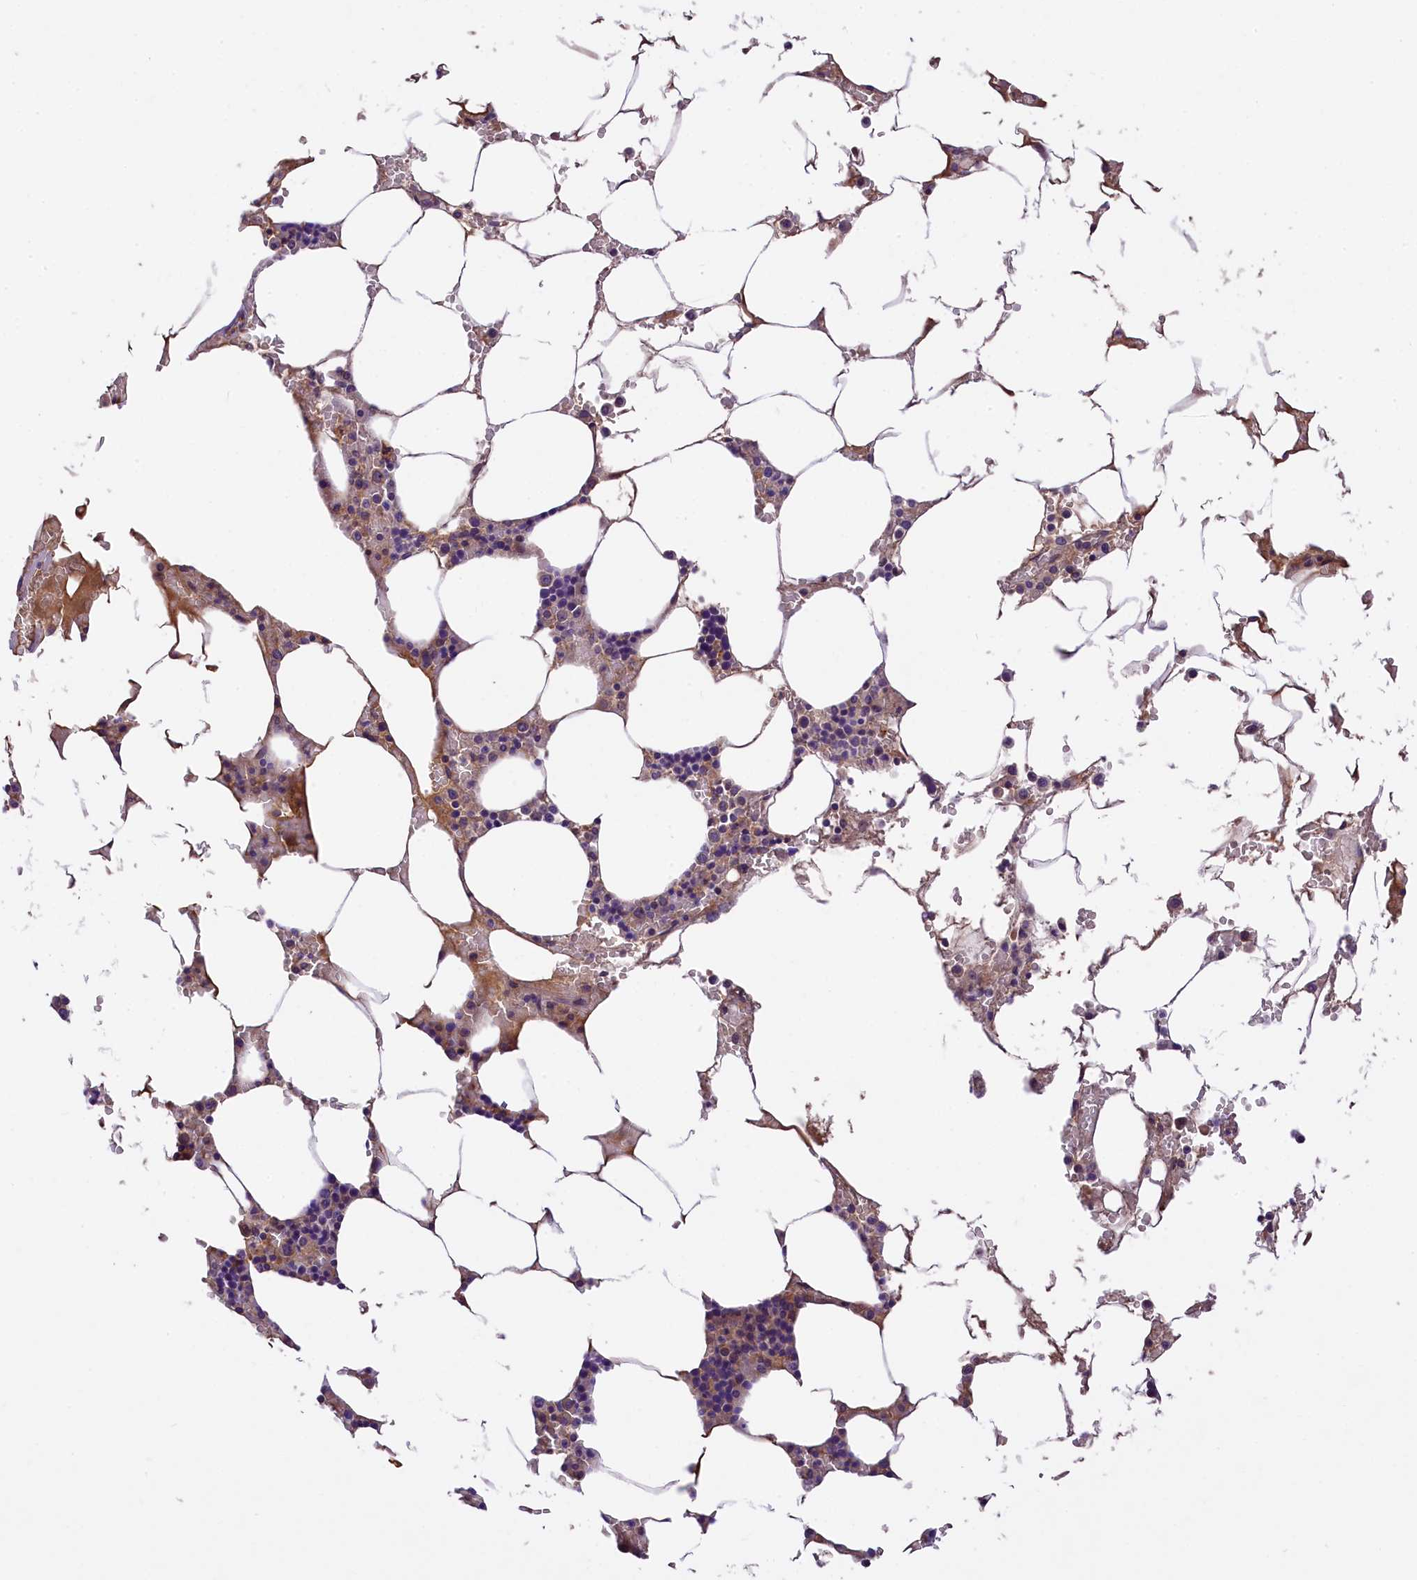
{"staining": {"intensity": "negative", "quantity": "none", "location": "none"}, "tissue": "bone marrow", "cell_type": "Hematopoietic cells", "image_type": "normal", "snomed": [{"axis": "morphology", "description": "Normal tissue, NOS"}, {"axis": "topography", "description": "Bone marrow"}], "caption": "Bone marrow was stained to show a protein in brown. There is no significant expression in hematopoietic cells. (Stains: DAB IHC with hematoxylin counter stain, Microscopy: brightfield microscopy at high magnification).", "gene": "UBXN6", "patient": {"sex": "male", "age": 70}}